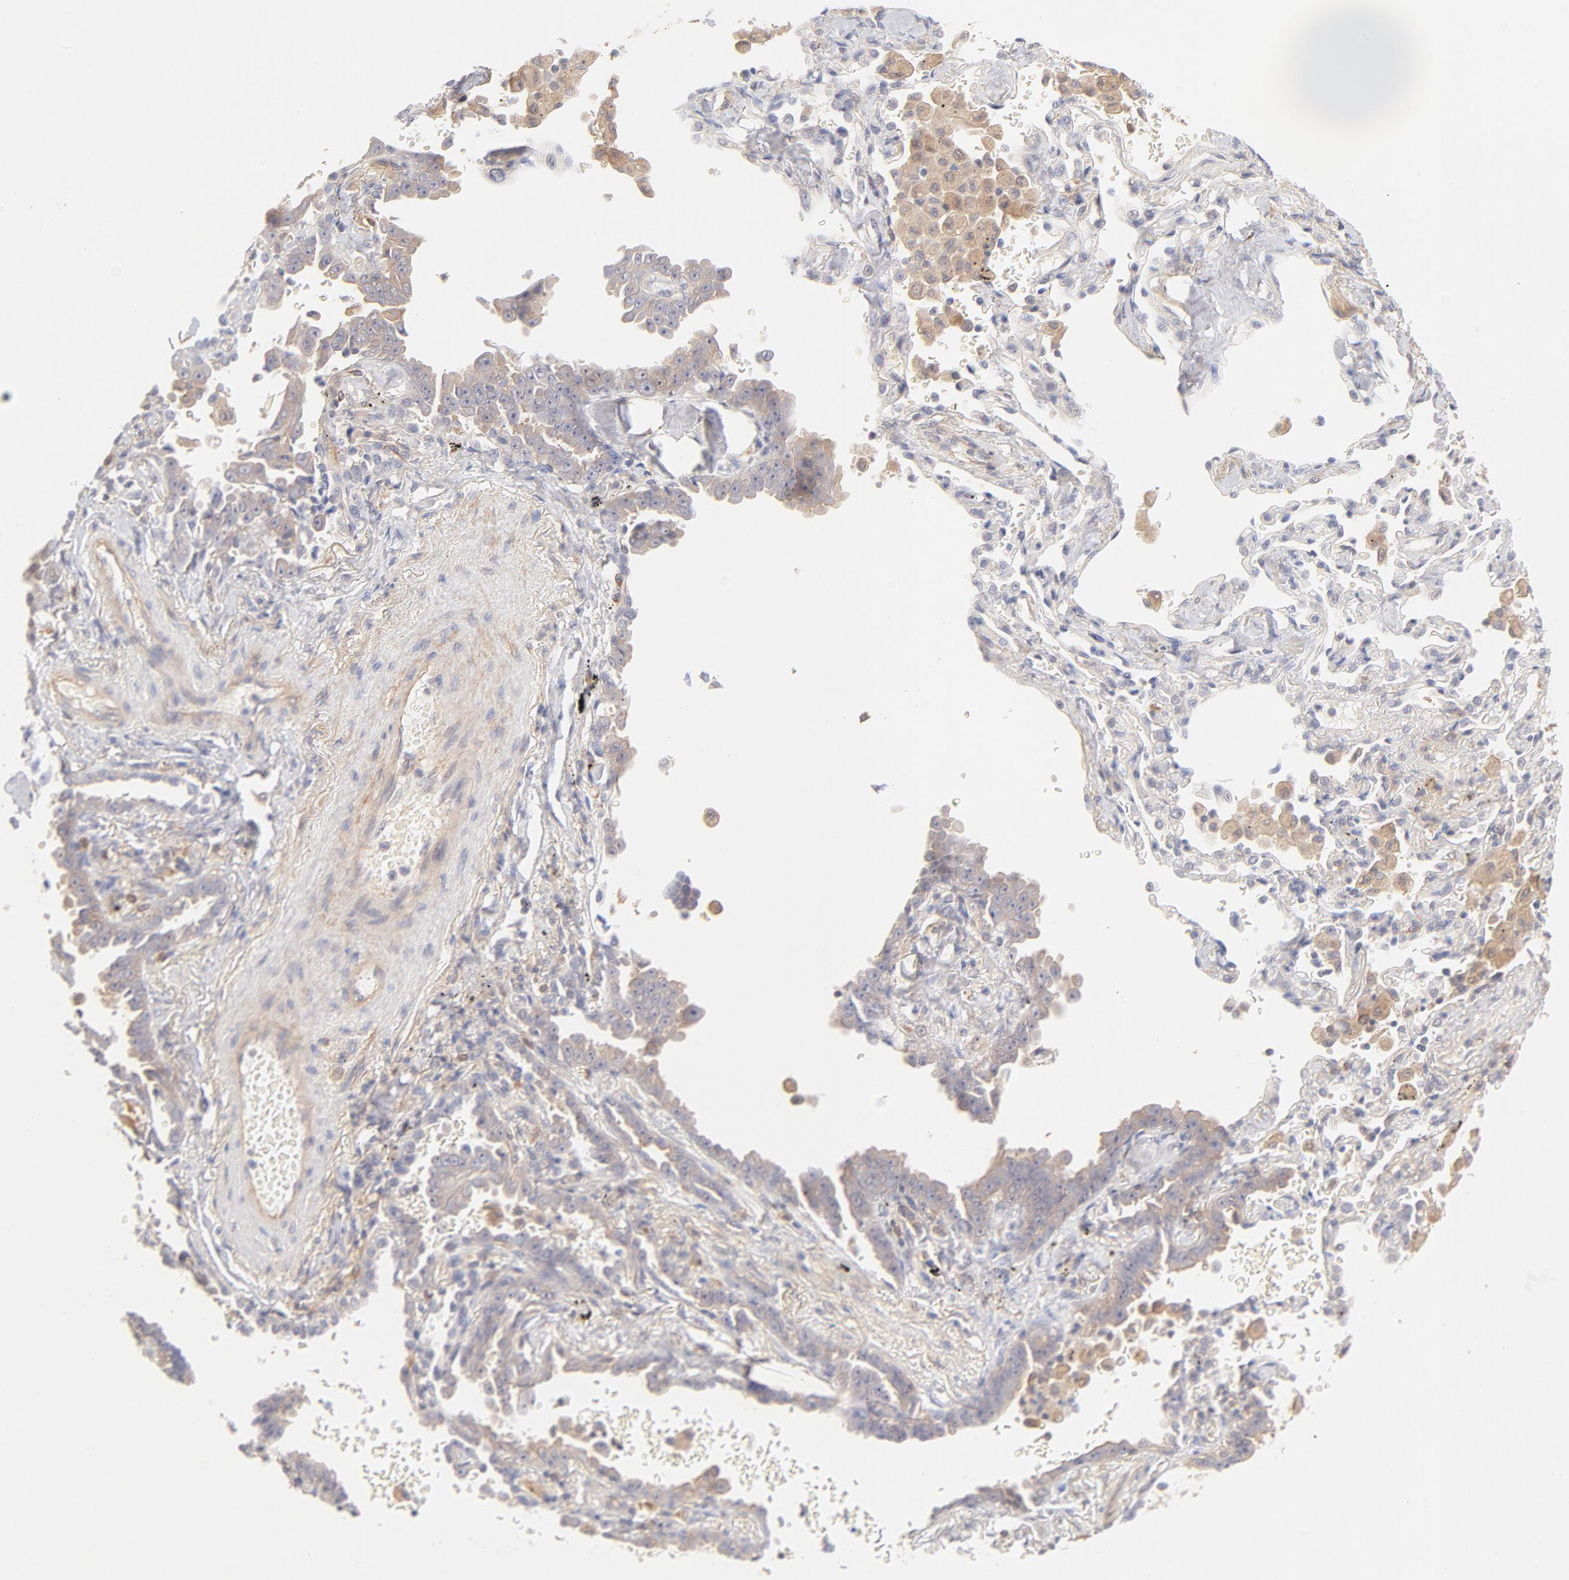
{"staining": {"intensity": "negative", "quantity": "none", "location": "none"}, "tissue": "lung cancer", "cell_type": "Tumor cells", "image_type": "cancer", "snomed": [{"axis": "morphology", "description": "Adenocarcinoma, NOS"}, {"axis": "topography", "description": "Lung"}], "caption": "High magnification brightfield microscopy of adenocarcinoma (lung) stained with DAB (3,3'-diaminobenzidine) (brown) and counterstained with hematoxylin (blue): tumor cells show no significant expression.", "gene": "LDLRAP1", "patient": {"sex": "female", "age": 64}}